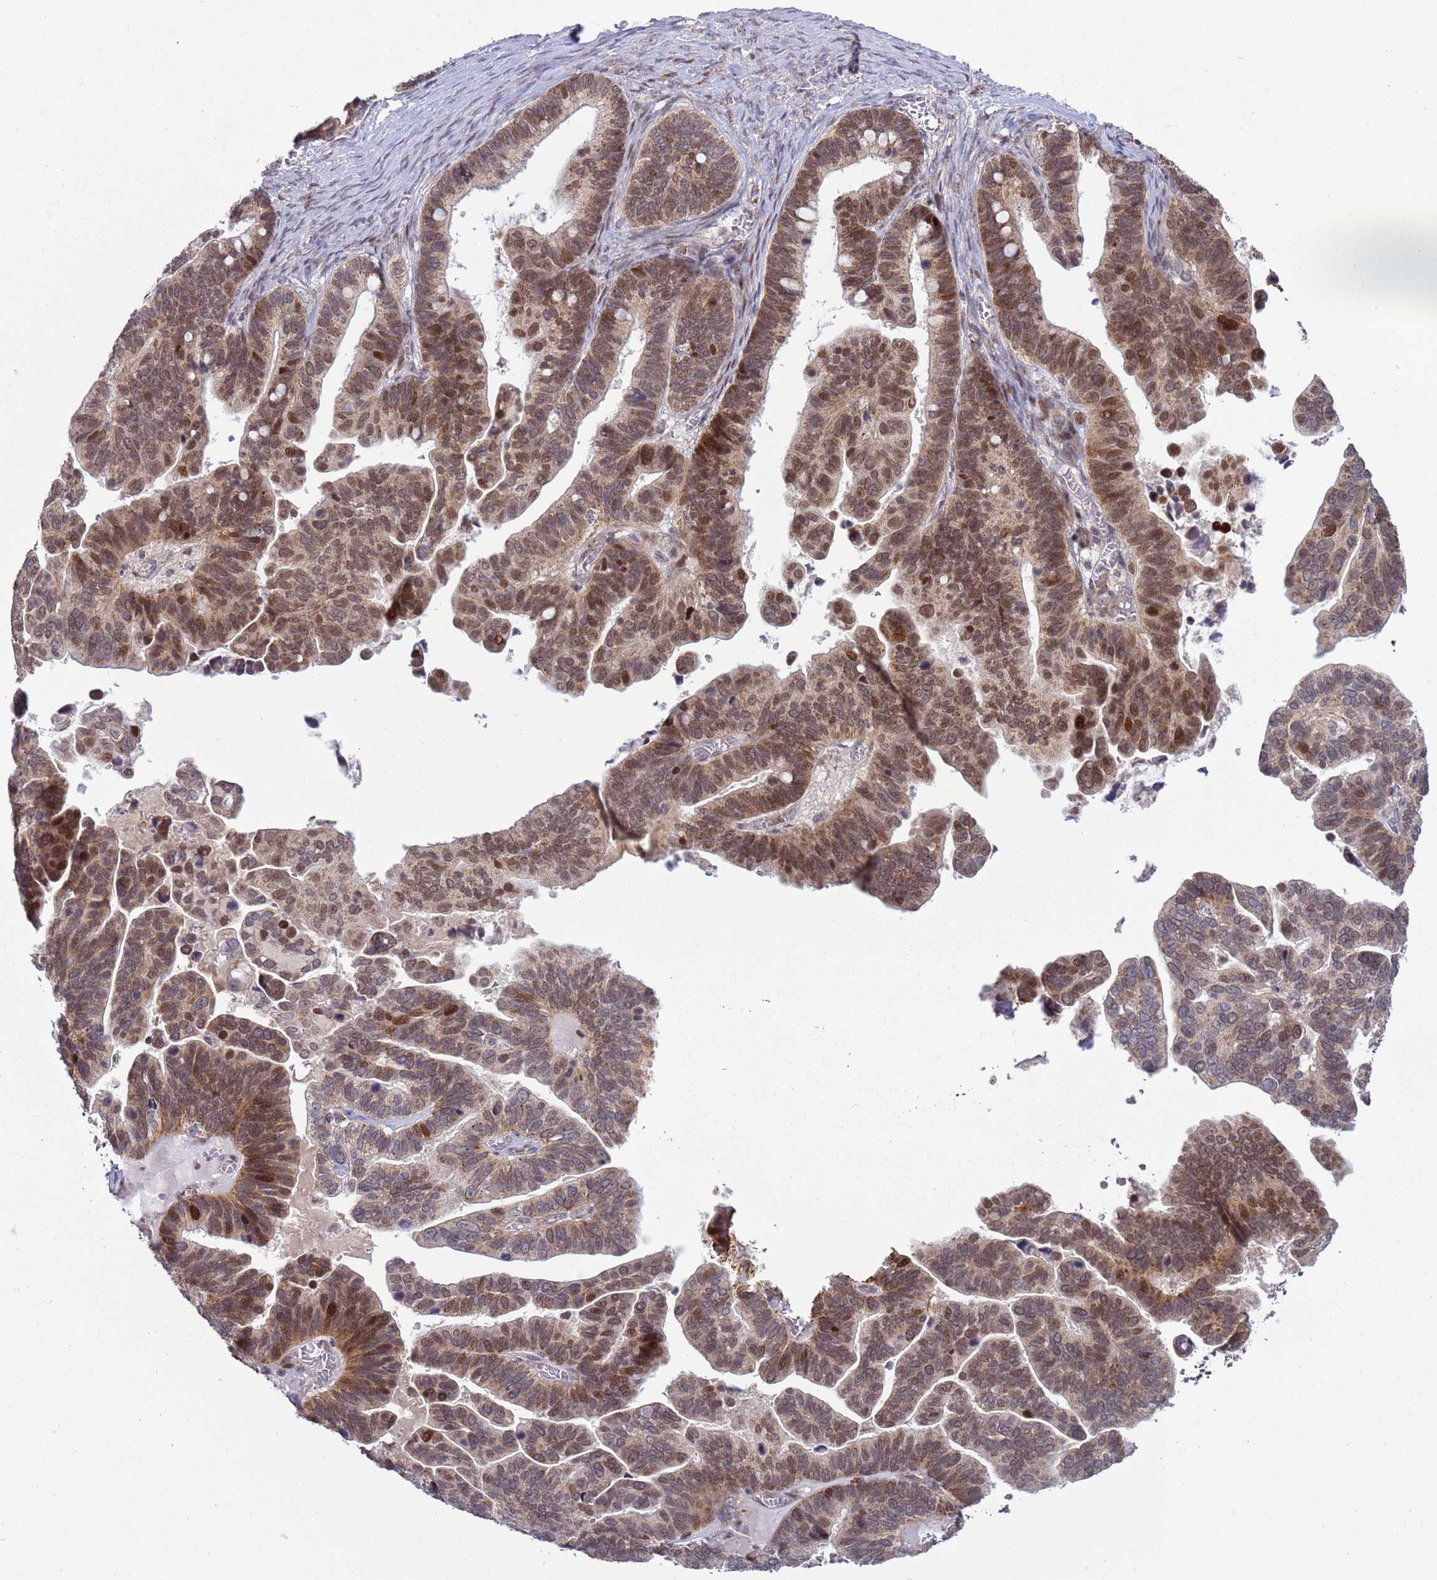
{"staining": {"intensity": "moderate", "quantity": ">75%", "location": "nuclear"}, "tissue": "ovarian cancer", "cell_type": "Tumor cells", "image_type": "cancer", "snomed": [{"axis": "morphology", "description": "Cystadenocarcinoma, serous, NOS"}, {"axis": "topography", "description": "Ovary"}], "caption": "Protein staining of ovarian cancer (serous cystadenocarcinoma) tissue shows moderate nuclear positivity in approximately >75% of tumor cells. The staining was performed using DAB (3,3'-diaminobenzidine) to visualize the protein expression in brown, while the nuclei were stained in blue with hematoxylin (Magnification: 20x).", "gene": "RCOR2", "patient": {"sex": "female", "age": 56}}